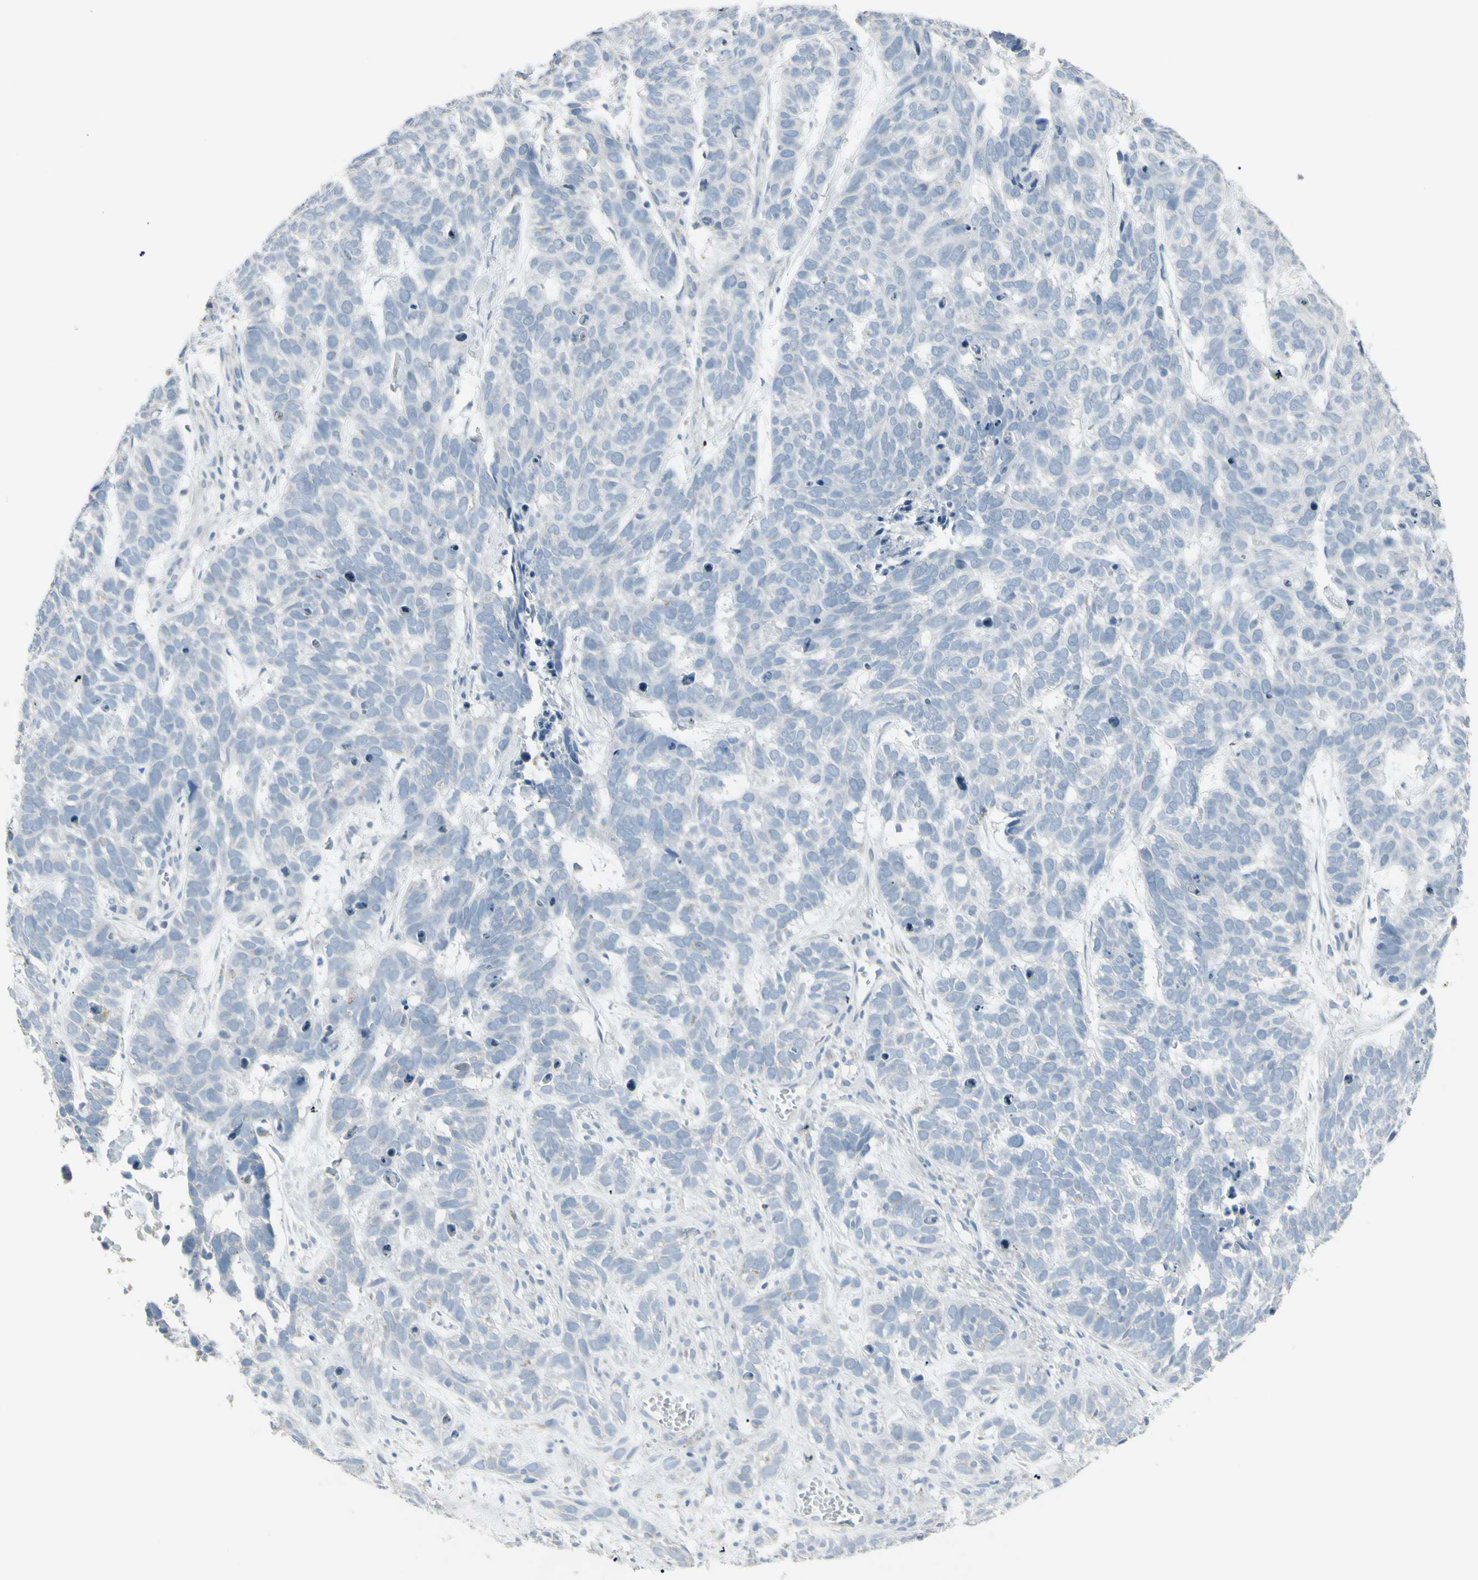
{"staining": {"intensity": "negative", "quantity": "none", "location": "none"}, "tissue": "skin cancer", "cell_type": "Tumor cells", "image_type": "cancer", "snomed": [{"axis": "morphology", "description": "Basal cell carcinoma"}, {"axis": "topography", "description": "Skin"}], "caption": "DAB (3,3'-diaminobenzidine) immunohistochemical staining of human basal cell carcinoma (skin) exhibits no significant expression in tumor cells.", "gene": "CD79B", "patient": {"sex": "male", "age": 87}}